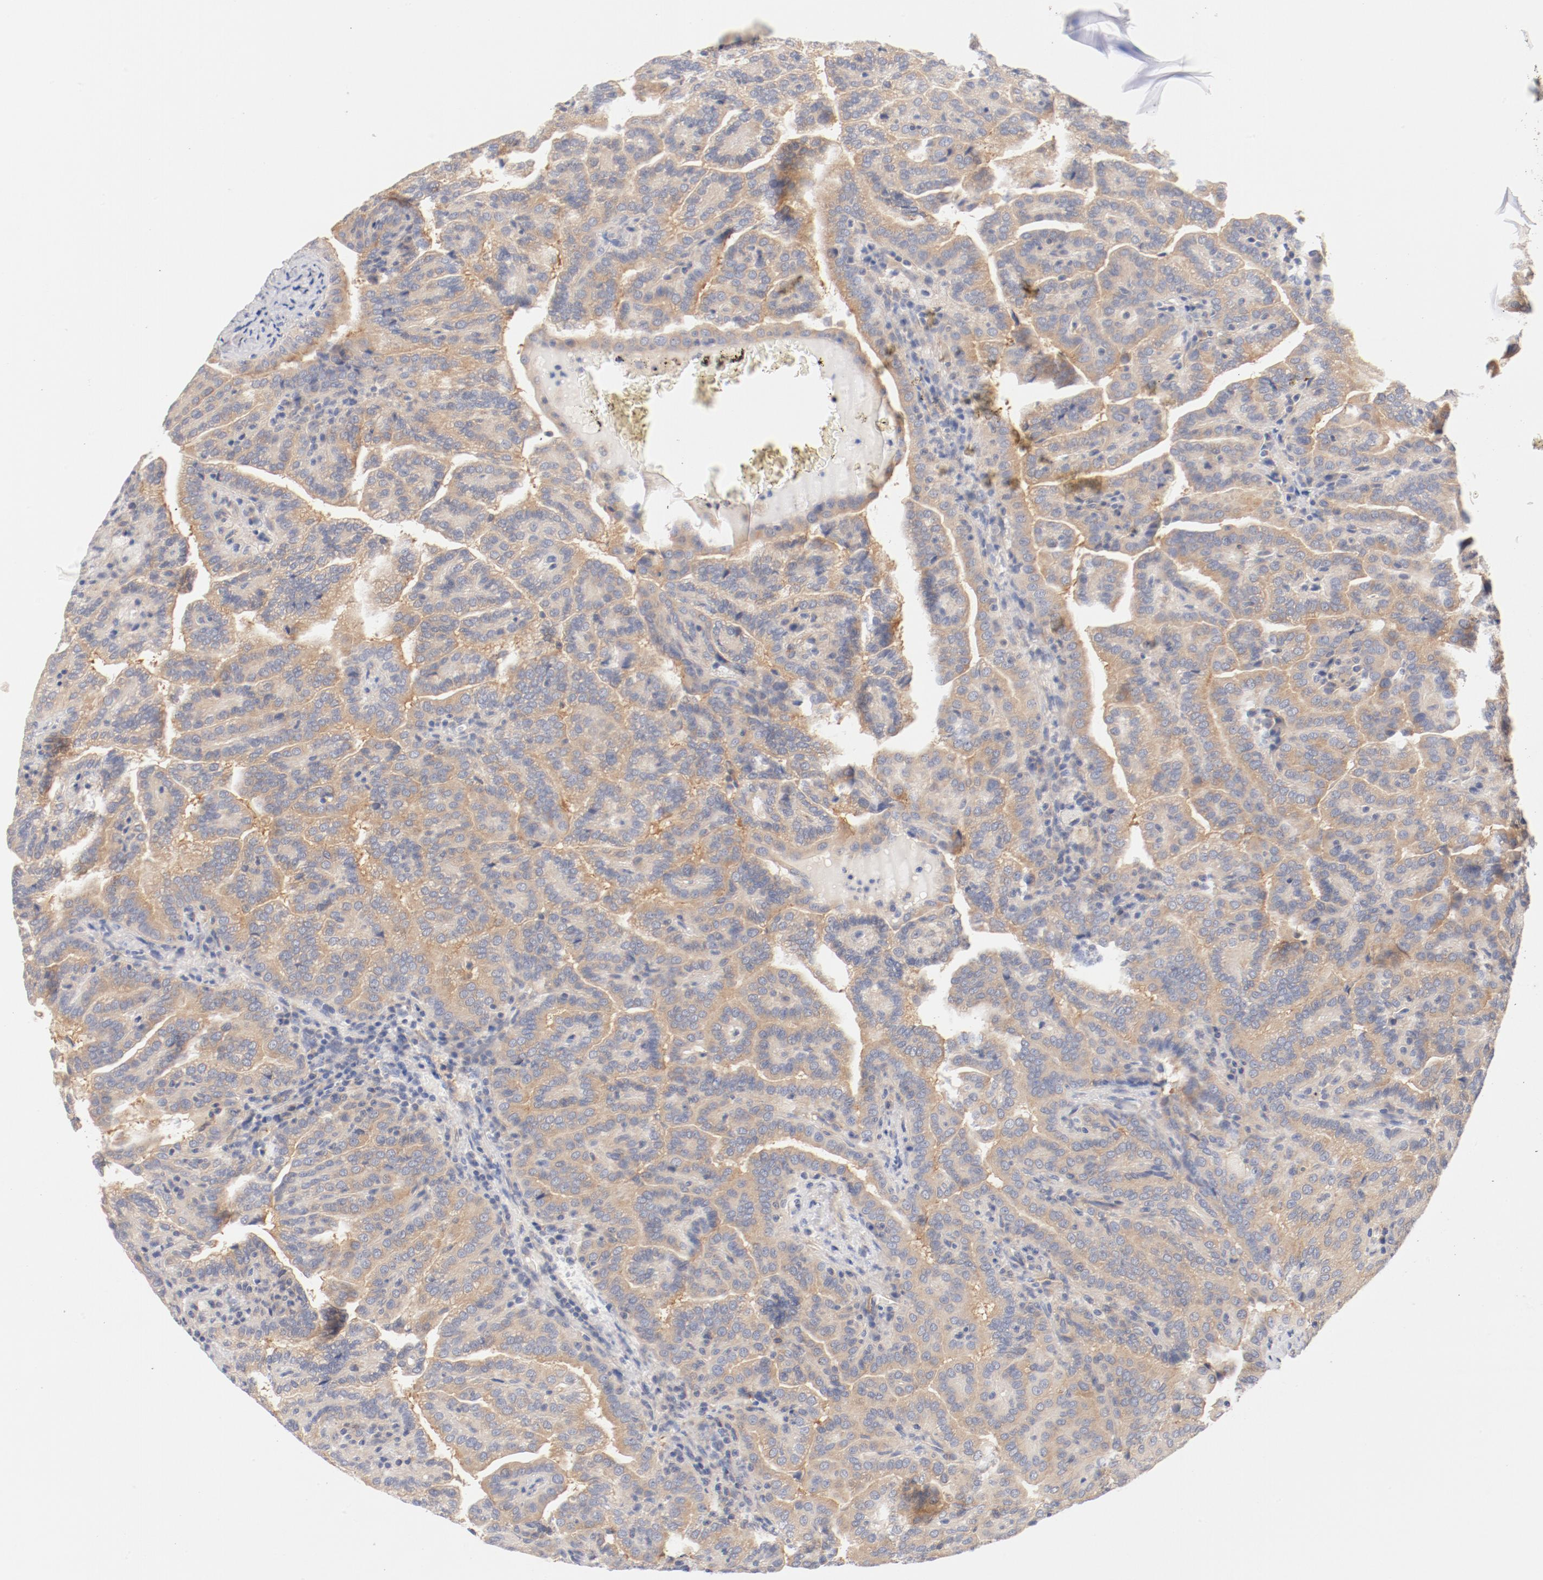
{"staining": {"intensity": "weak", "quantity": "25%-75%", "location": "cytoplasmic/membranous"}, "tissue": "renal cancer", "cell_type": "Tumor cells", "image_type": "cancer", "snomed": [{"axis": "morphology", "description": "Adenocarcinoma, NOS"}, {"axis": "topography", "description": "Kidney"}], "caption": "A high-resolution photomicrograph shows immunohistochemistry (IHC) staining of renal adenocarcinoma, which reveals weak cytoplasmic/membranous expression in about 25%-75% of tumor cells.", "gene": "DYNC1H1", "patient": {"sex": "male", "age": 61}}